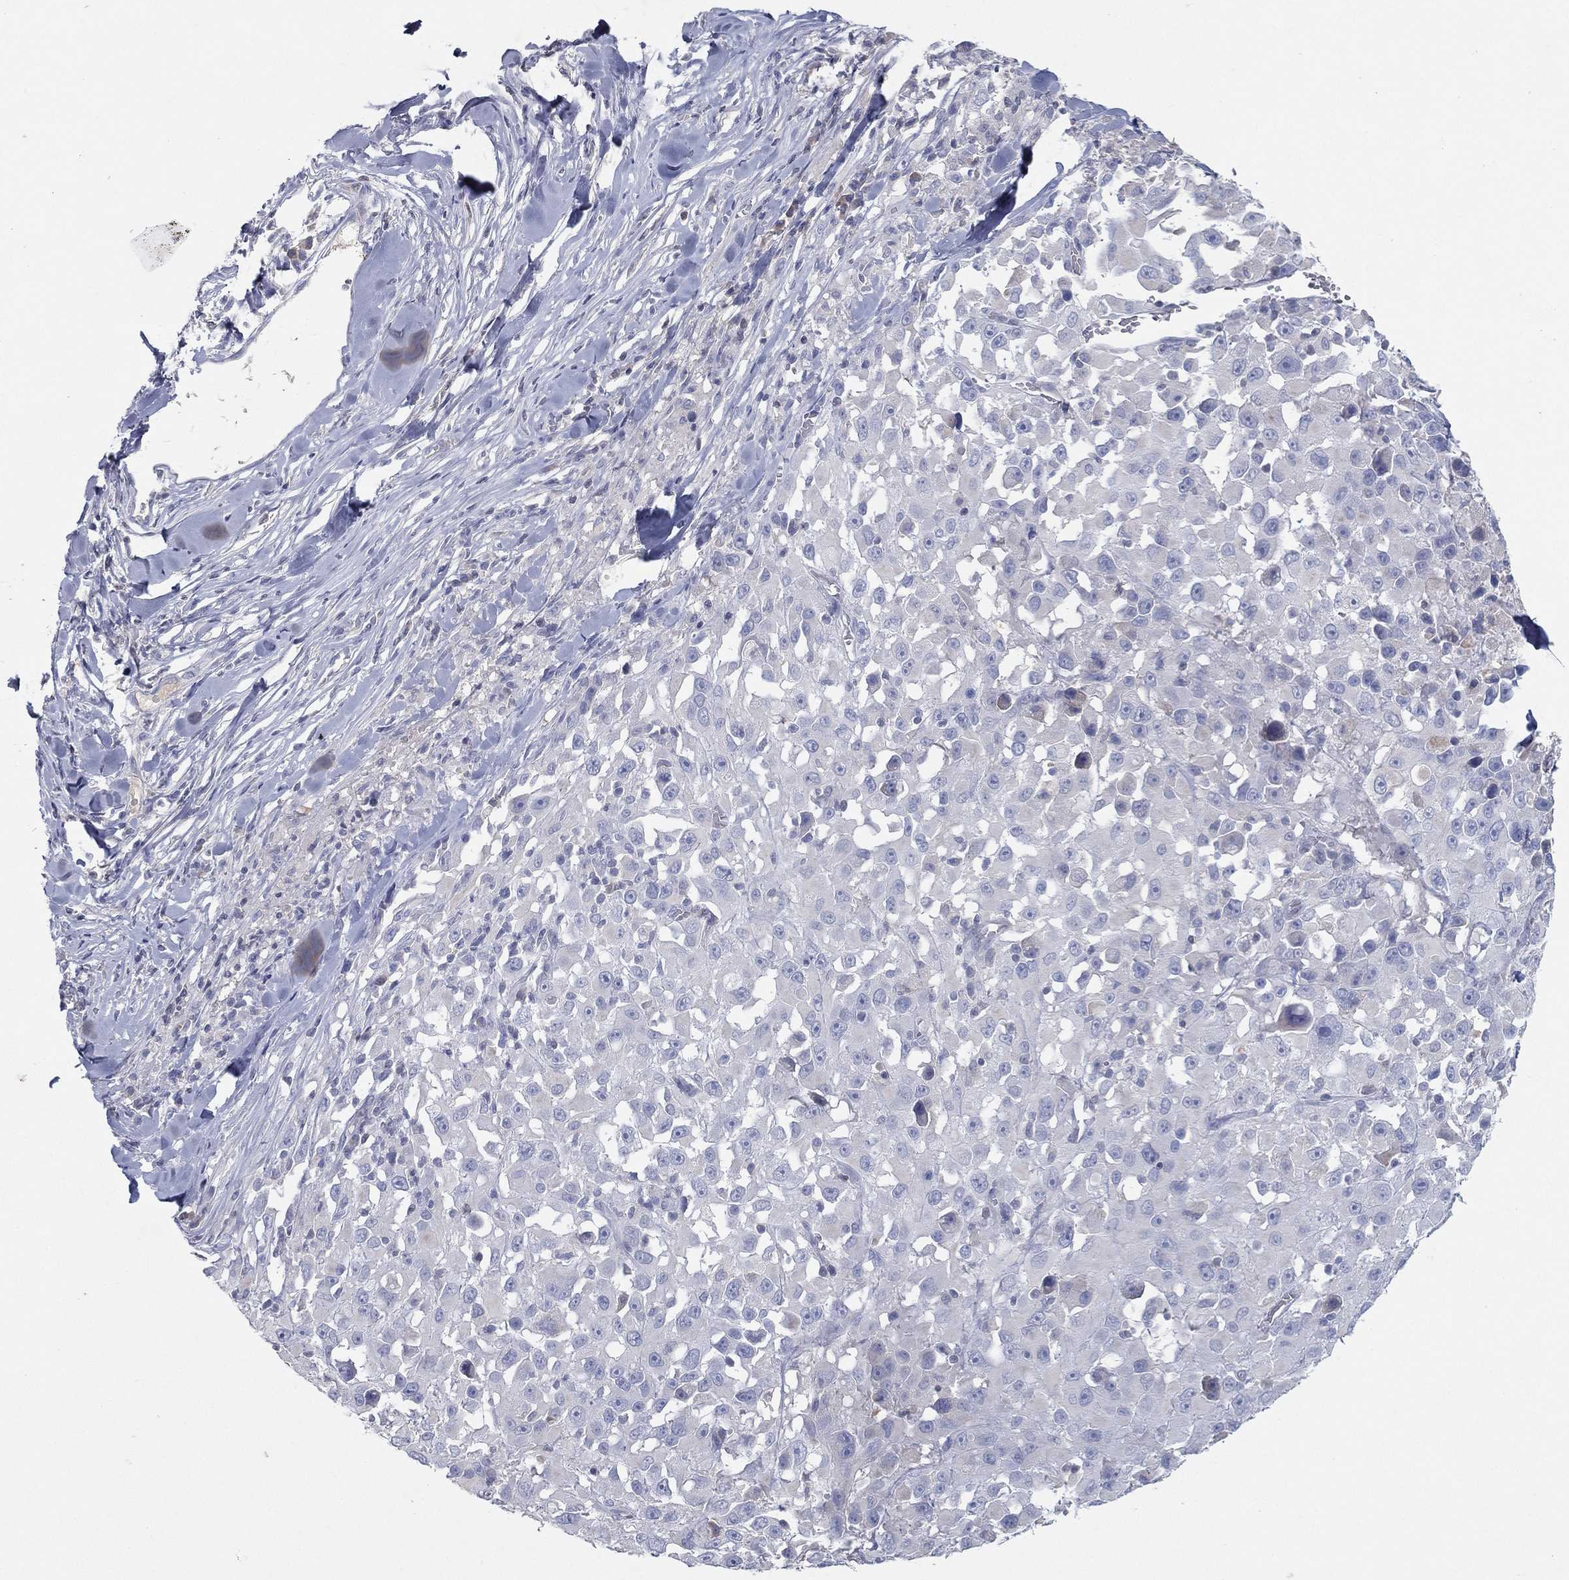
{"staining": {"intensity": "negative", "quantity": "none", "location": "none"}, "tissue": "melanoma", "cell_type": "Tumor cells", "image_type": "cancer", "snomed": [{"axis": "morphology", "description": "Malignant melanoma, Metastatic site"}, {"axis": "topography", "description": "Lymph node"}], "caption": "Immunohistochemistry of melanoma shows no positivity in tumor cells.", "gene": "CPT1B", "patient": {"sex": "male", "age": 50}}